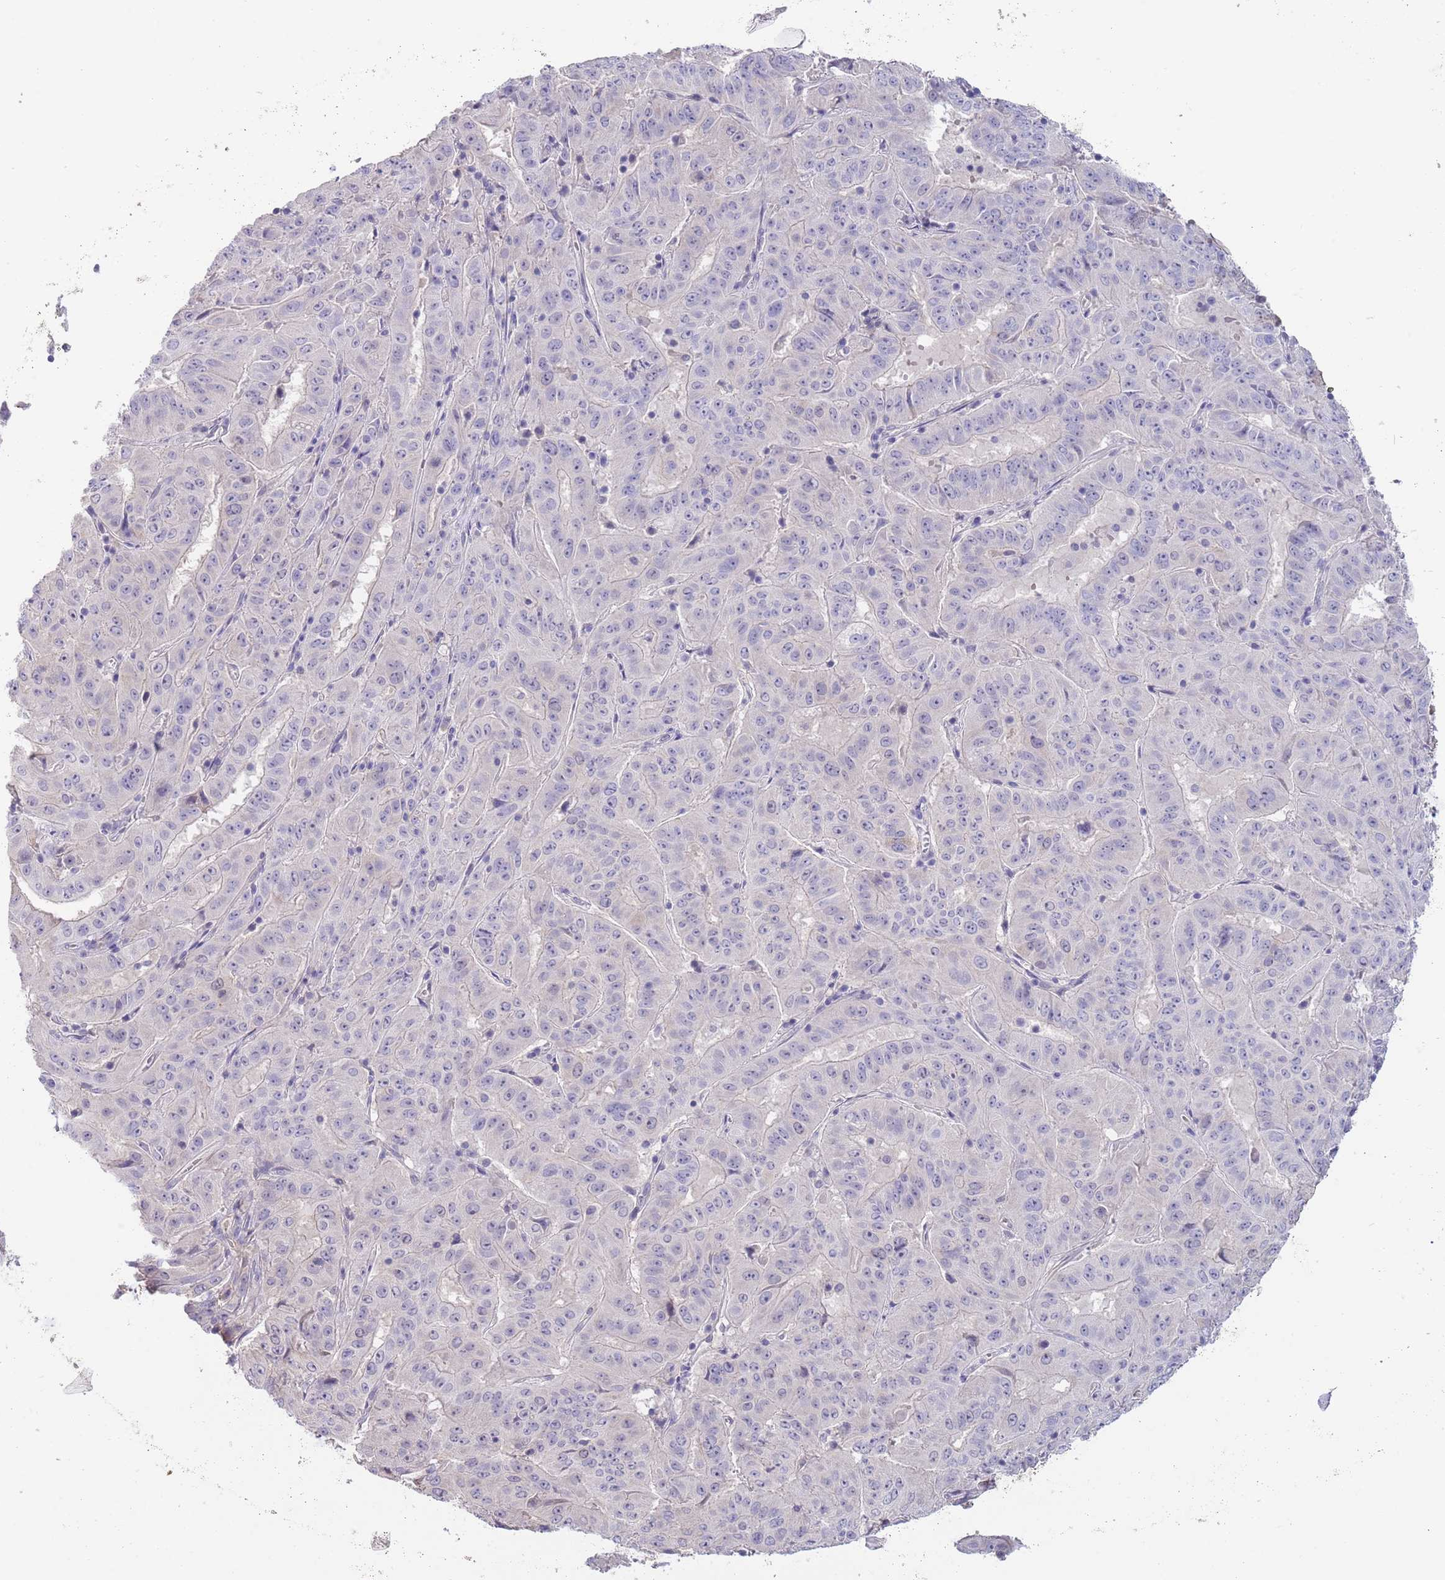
{"staining": {"intensity": "negative", "quantity": "none", "location": "none"}, "tissue": "pancreatic cancer", "cell_type": "Tumor cells", "image_type": "cancer", "snomed": [{"axis": "morphology", "description": "Adenocarcinoma, NOS"}, {"axis": "topography", "description": "Pancreas"}], "caption": "Tumor cells are negative for brown protein staining in pancreatic cancer. (DAB immunohistochemistry visualized using brightfield microscopy, high magnification).", "gene": "PIMREG", "patient": {"sex": "male", "age": 63}}